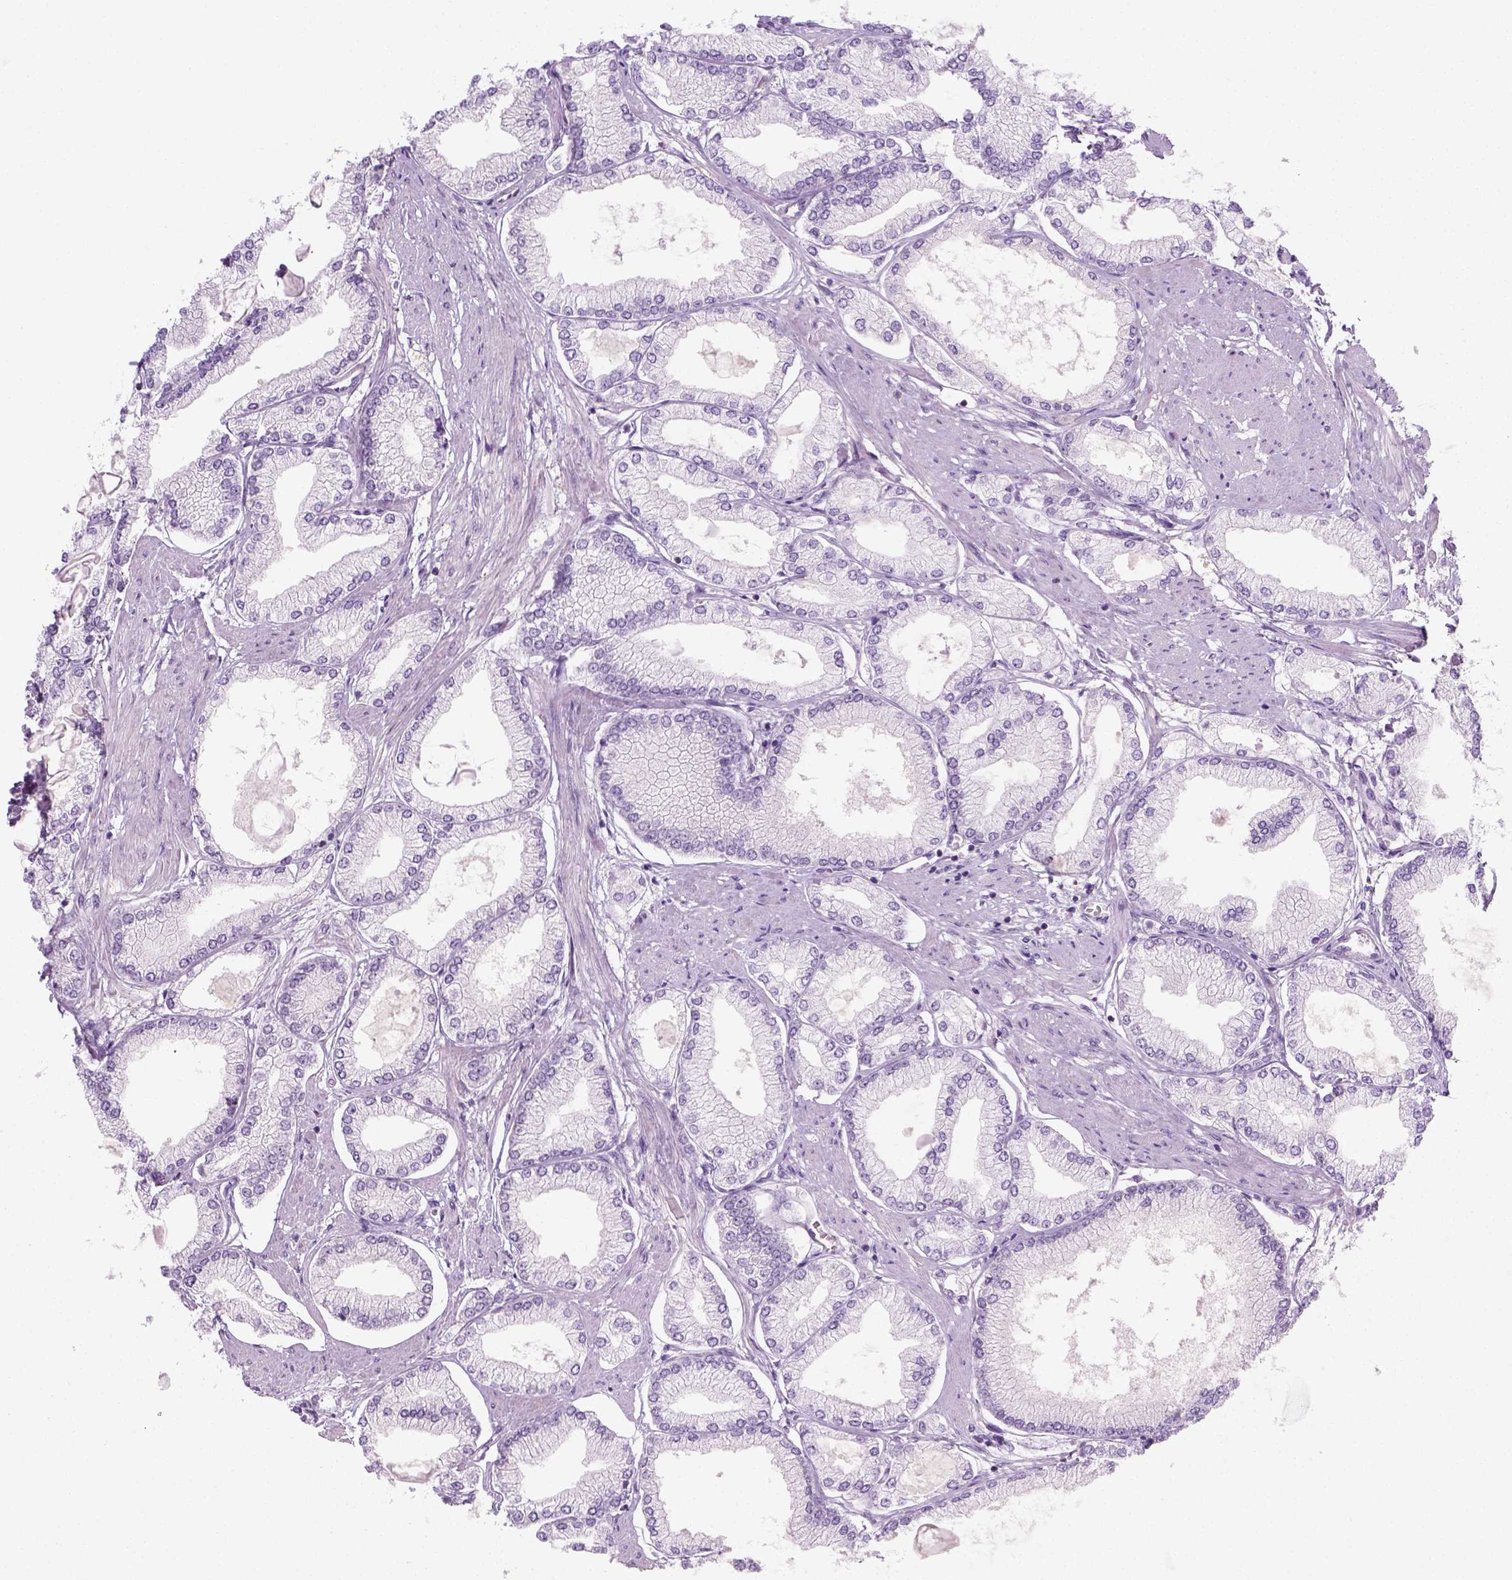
{"staining": {"intensity": "negative", "quantity": "none", "location": "none"}, "tissue": "prostate cancer", "cell_type": "Tumor cells", "image_type": "cancer", "snomed": [{"axis": "morphology", "description": "Adenocarcinoma, High grade"}, {"axis": "topography", "description": "Prostate"}], "caption": "Protein analysis of high-grade adenocarcinoma (prostate) demonstrates no significant positivity in tumor cells. The staining was performed using DAB (3,3'-diaminobenzidine) to visualize the protein expression in brown, while the nuclei were stained in blue with hematoxylin (Magnification: 20x).", "gene": "EPHB1", "patient": {"sex": "male", "age": 68}}